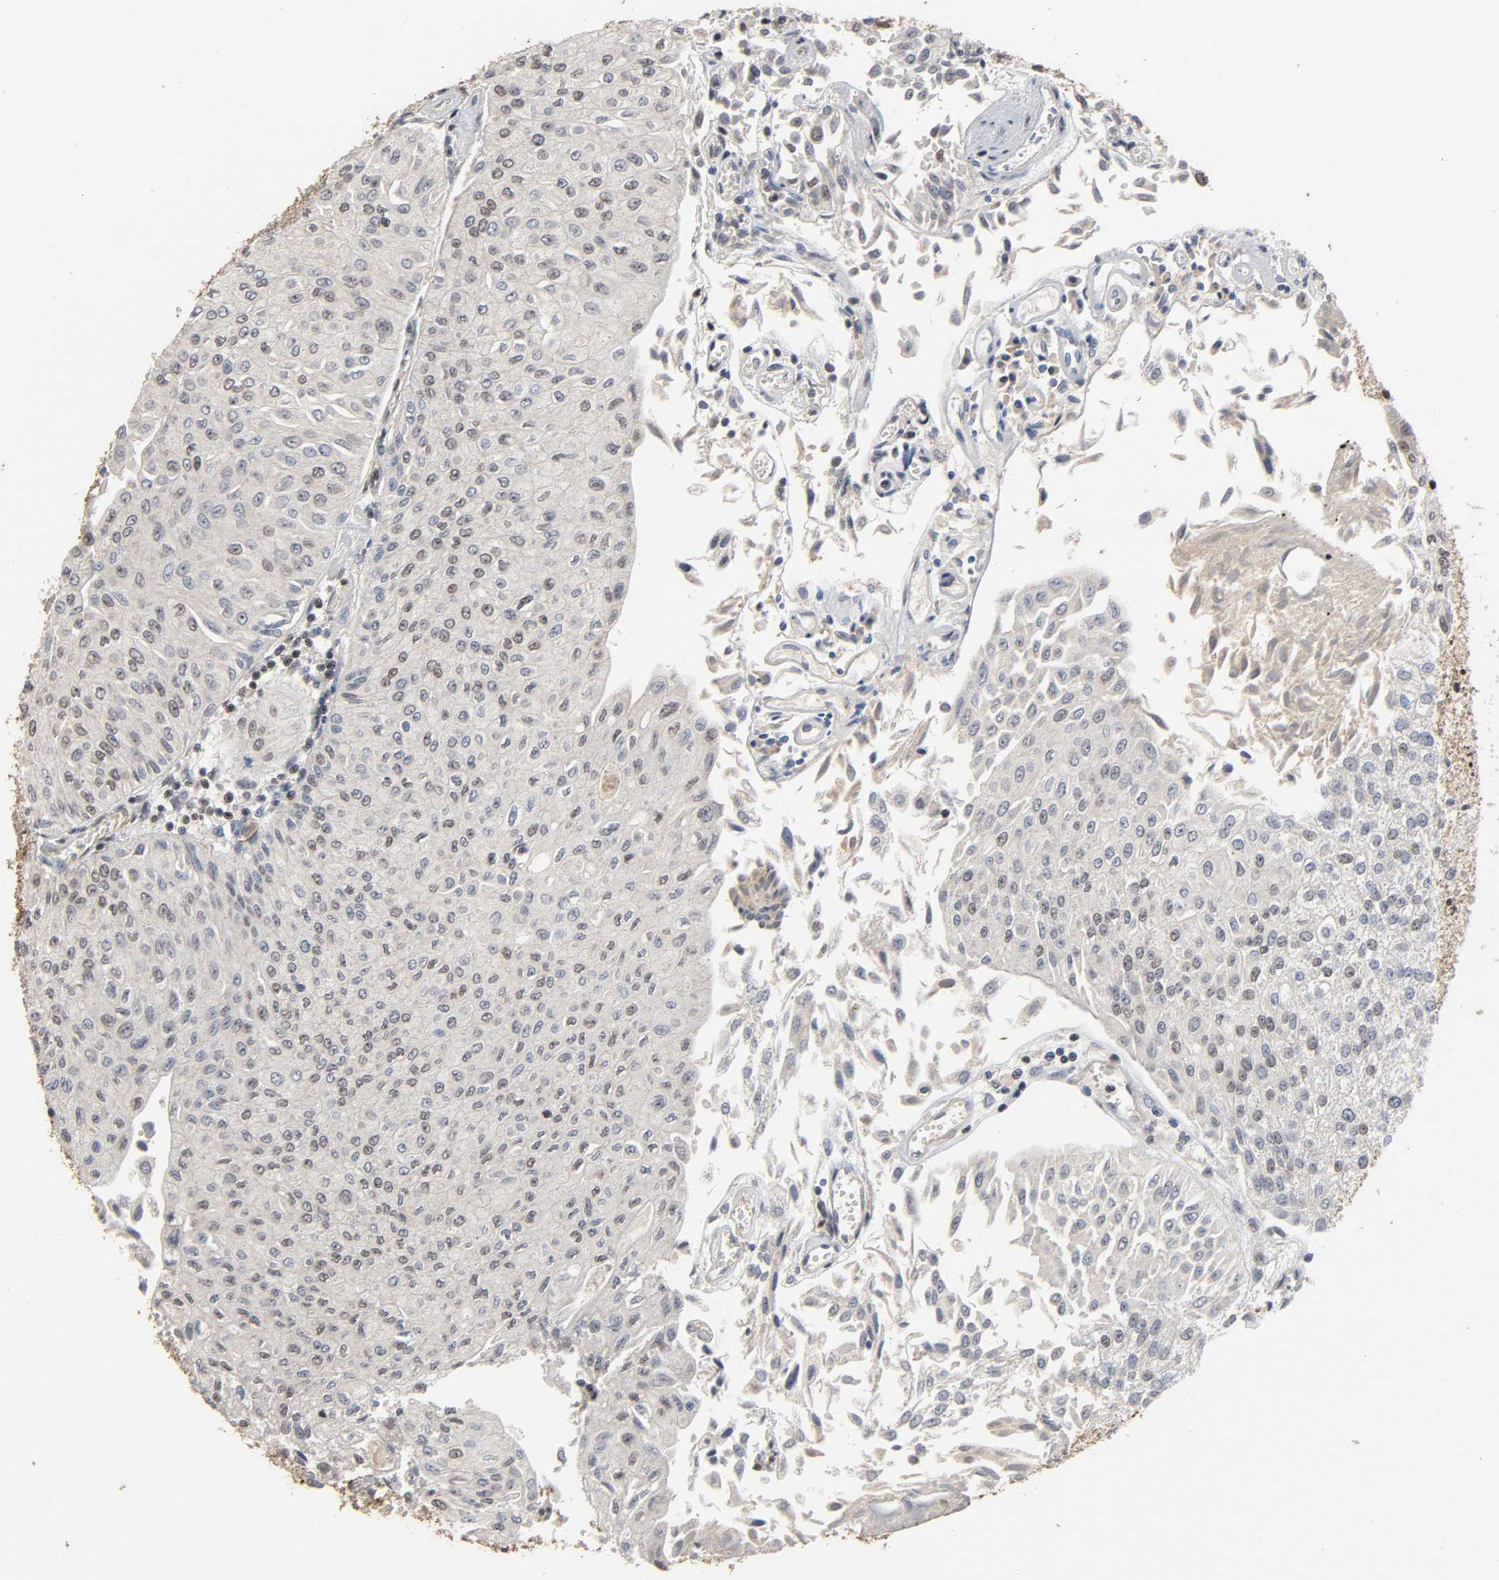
{"staining": {"intensity": "weak", "quantity": "<25%", "location": "nuclear"}, "tissue": "urothelial cancer", "cell_type": "Tumor cells", "image_type": "cancer", "snomed": [{"axis": "morphology", "description": "Urothelial carcinoma, Low grade"}, {"axis": "topography", "description": "Urinary bladder"}], "caption": "IHC micrograph of neoplastic tissue: human low-grade urothelial carcinoma stained with DAB shows no significant protein staining in tumor cells. (DAB IHC visualized using brightfield microscopy, high magnification).", "gene": "ZNF384", "patient": {"sex": "male", "age": 86}}